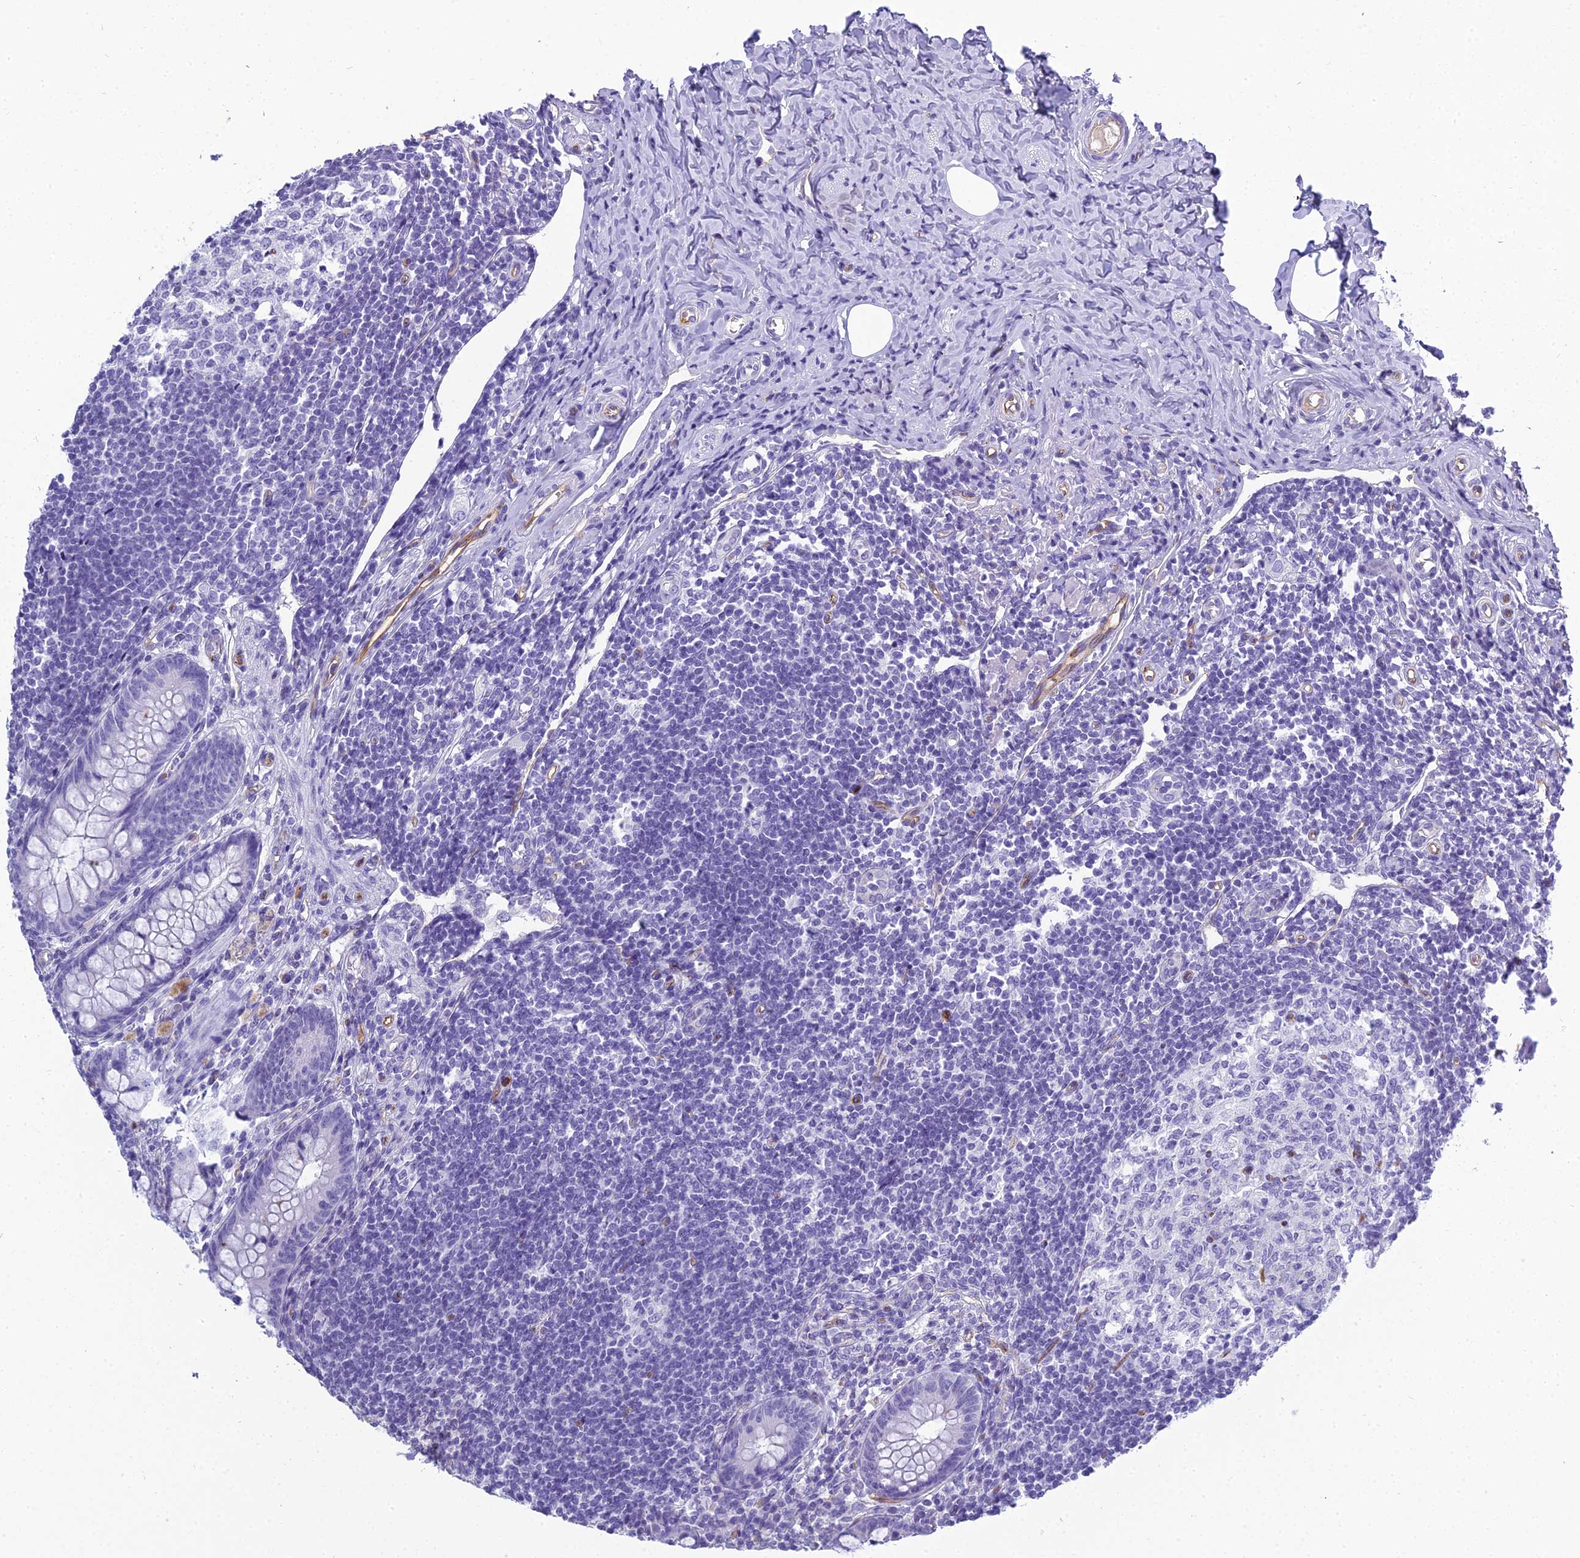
{"staining": {"intensity": "negative", "quantity": "none", "location": "none"}, "tissue": "appendix", "cell_type": "Glandular cells", "image_type": "normal", "snomed": [{"axis": "morphology", "description": "Normal tissue, NOS"}, {"axis": "topography", "description": "Appendix"}], "caption": "This is an immunohistochemistry photomicrograph of unremarkable appendix. There is no staining in glandular cells.", "gene": "NINJ1", "patient": {"sex": "female", "age": 33}}